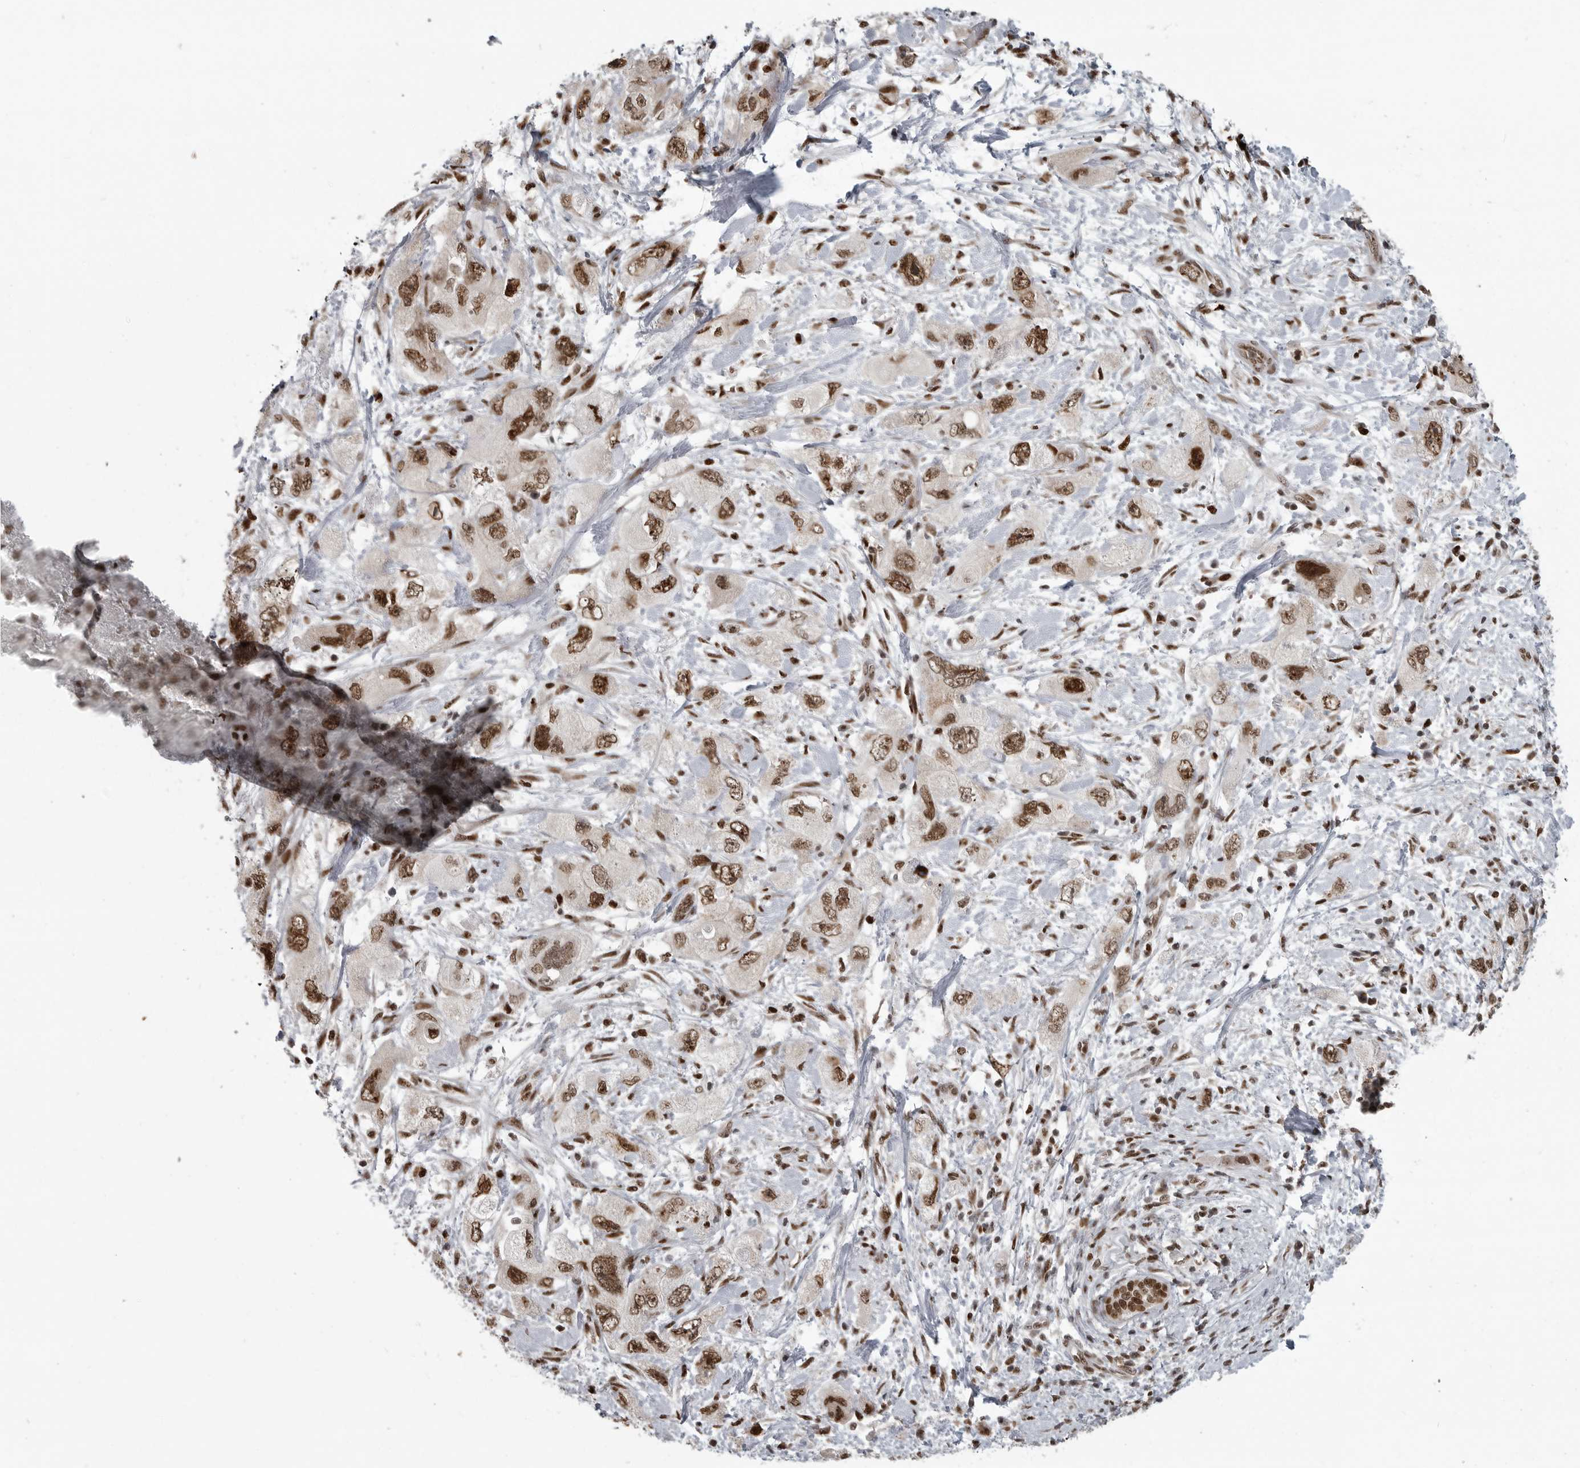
{"staining": {"intensity": "moderate", "quantity": ">75%", "location": "nuclear"}, "tissue": "pancreatic cancer", "cell_type": "Tumor cells", "image_type": "cancer", "snomed": [{"axis": "morphology", "description": "Adenocarcinoma, NOS"}, {"axis": "topography", "description": "Pancreas"}], "caption": "A brown stain highlights moderate nuclear staining of a protein in pancreatic adenocarcinoma tumor cells. Nuclei are stained in blue.", "gene": "YAF2", "patient": {"sex": "female", "age": 73}}